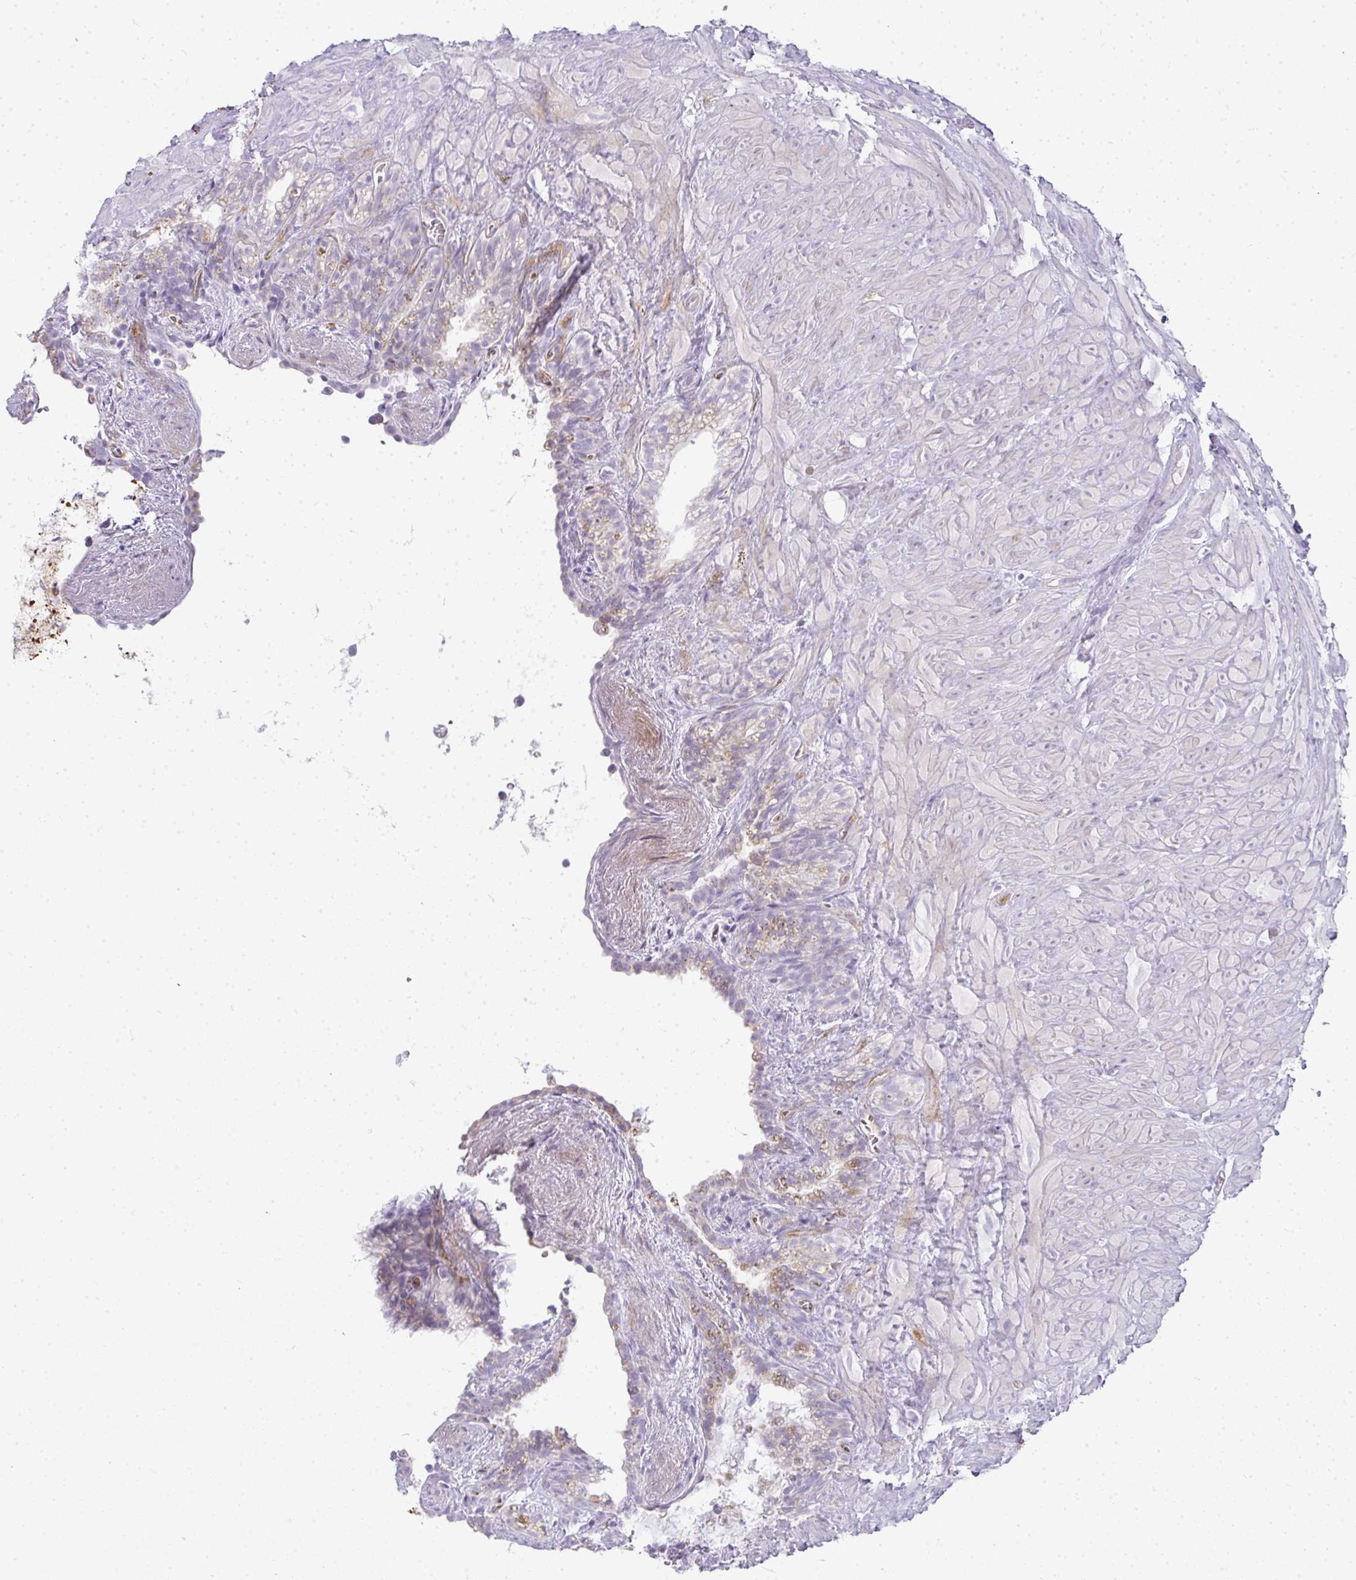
{"staining": {"intensity": "negative", "quantity": "none", "location": "none"}, "tissue": "seminal vesicle", "cell_type": "Glandular cells", "image_type": "normal", "snomed": [{"axis": "morphology", "description": "Normal tissue, NOS"}, {"axis": "topography", "description": "Seminal veicle"}], "caption": "DAB (3,3'-diaminobenzidine) immunohistochemical staining of benign seminal vesicle shows no significant expression in glandular cells.", "gene": "LIPE", "patient": {"sex": "male", "age": 76}}